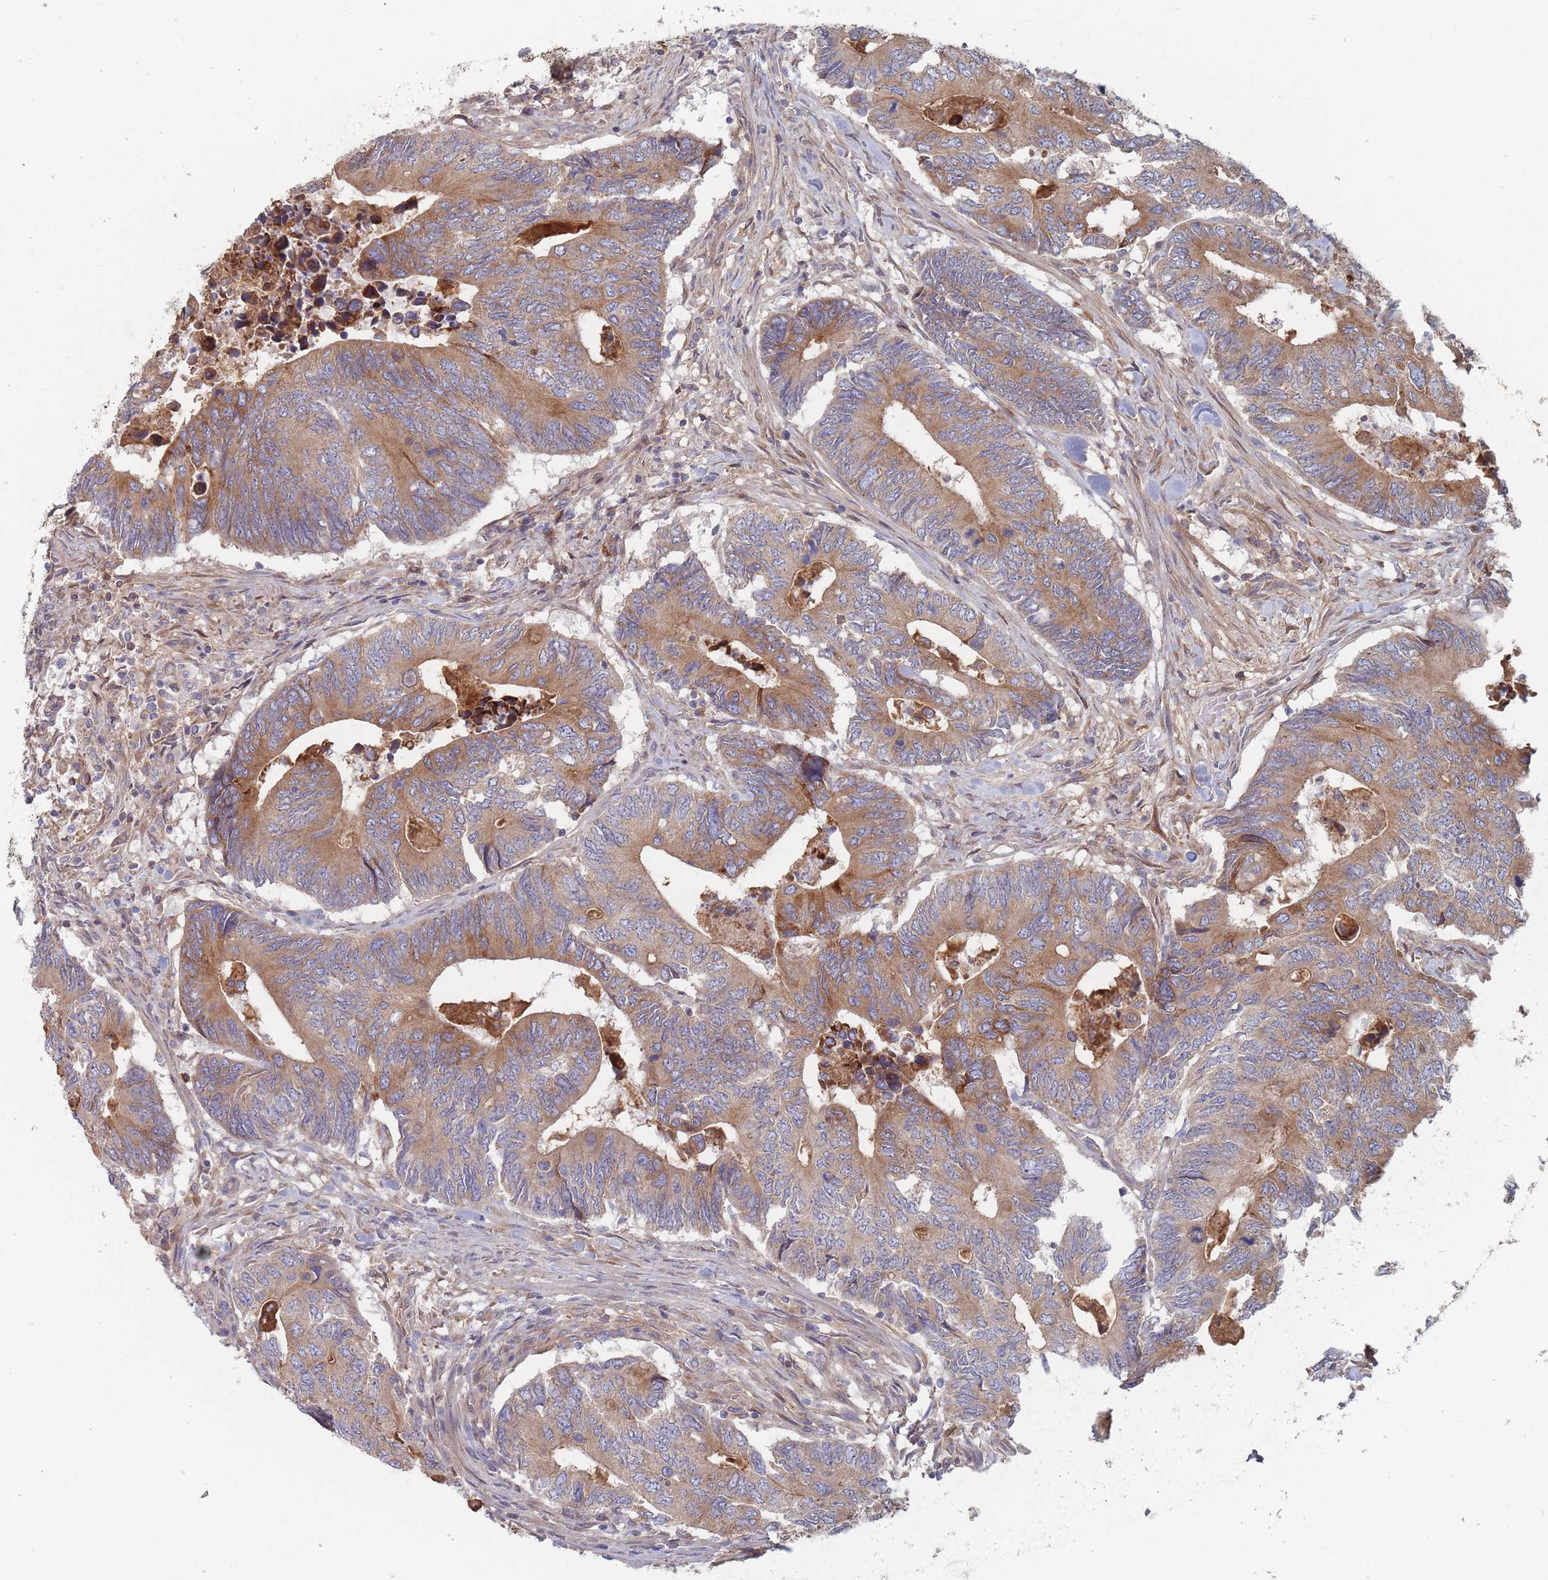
{"staining": {"intensity": "moderate", "quantity": ">75%", "location": "cytoplasmic/membranous"}, "tissue": "colorectal cancer", "cell_type": "Tumor cells", "image_type": "cancer", "snomed": [{"axis": "morphology", "description": "Adenocarcinoma, NOS"}, {"axis": "topography", "description": "Colon"}], "caption": "Immunohistochemical staining of colorectal adenocarcinoma reveals medium levels of moderate cytoplasmic/membranous protein expression in approximately >75% of tumor cells.", "gene": "KDSR", "patient": {"sex": "male", "age": 87}}